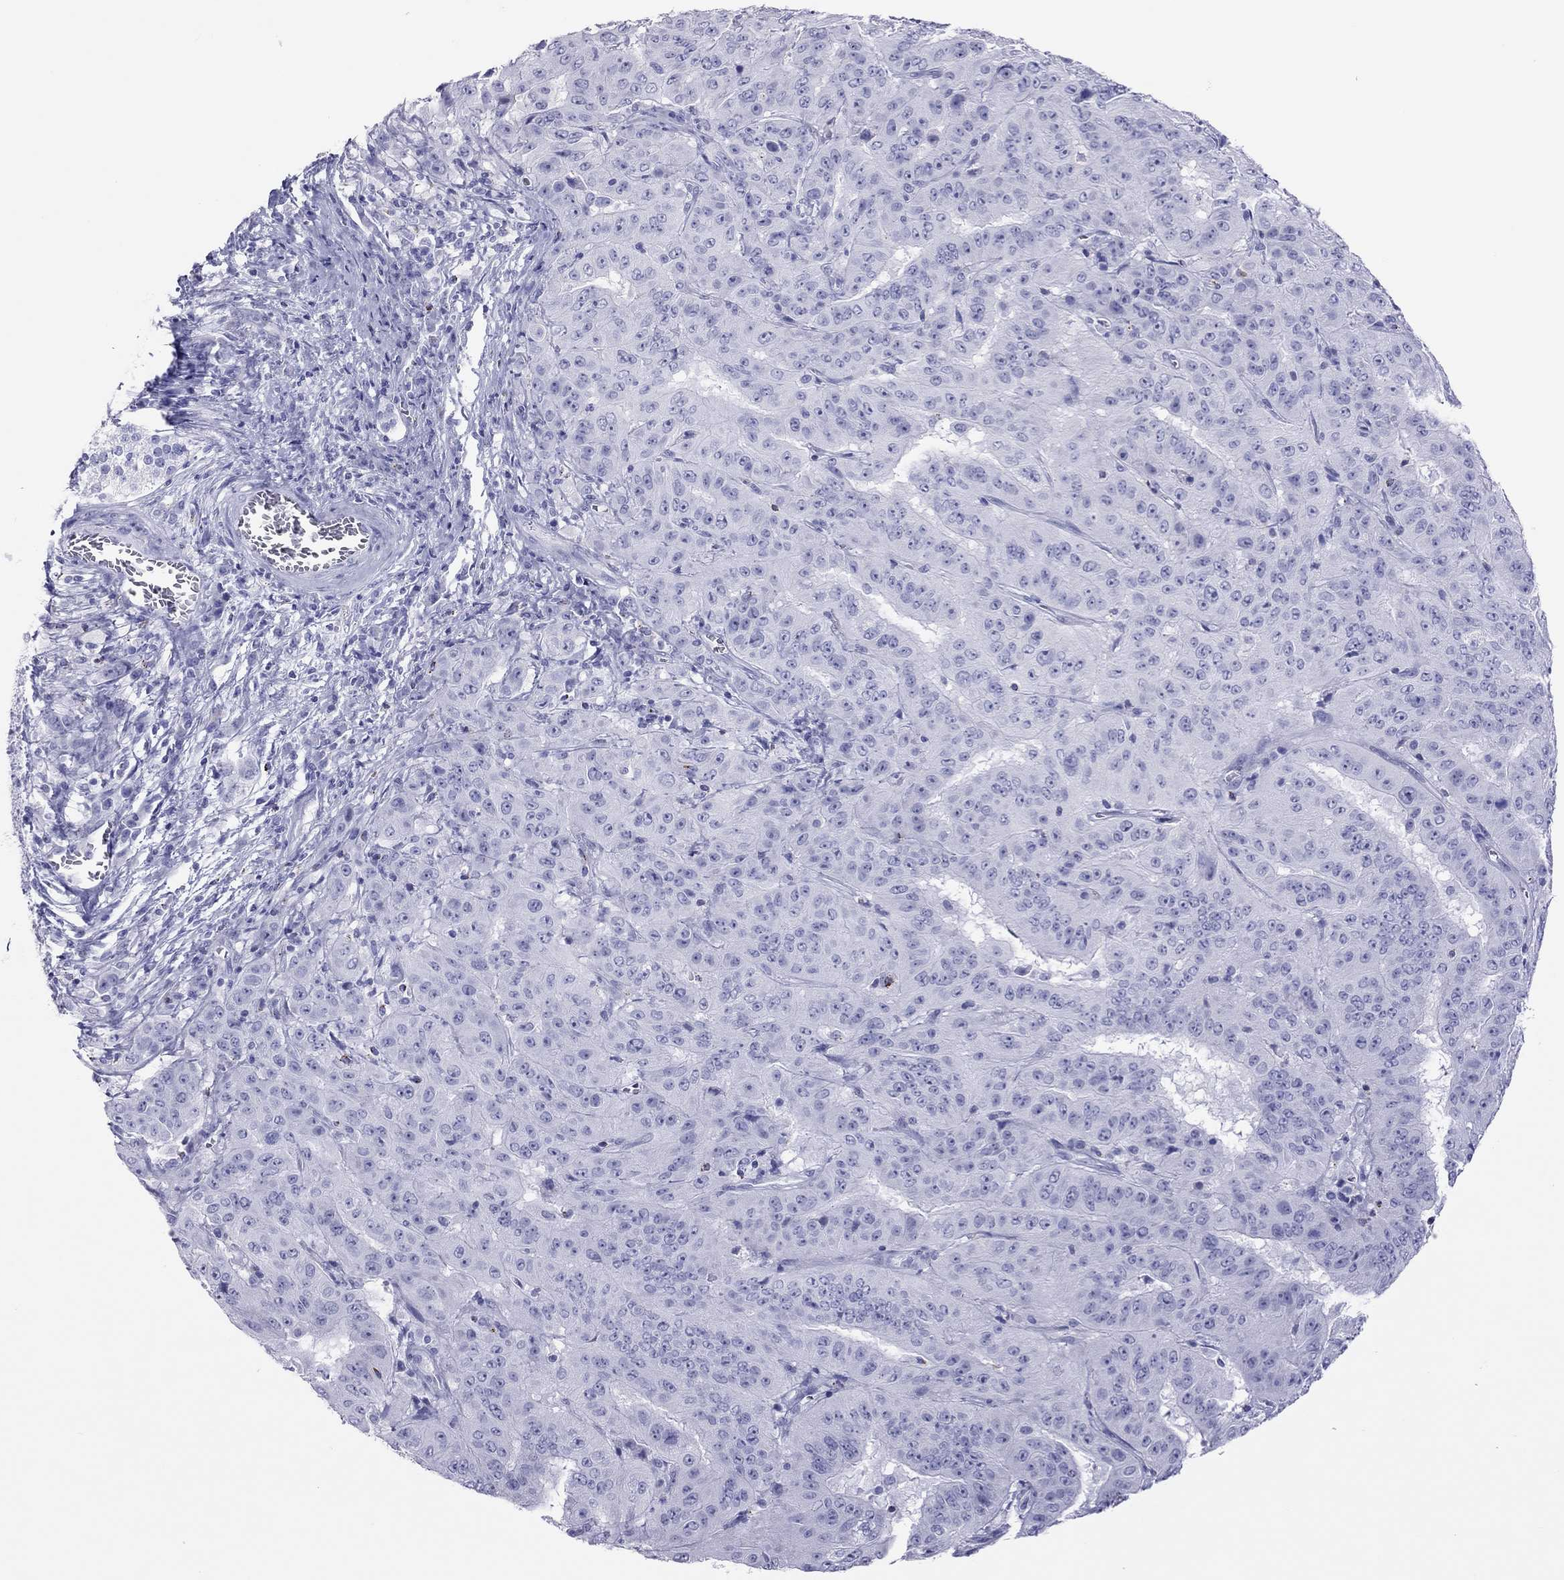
{"staining": {"intensity": "negative", "quantity": "none", "location": "none"}, "tissue": "pancreatic cancer", "cell_type": "Tumor cells", "image_type": "cancer", "snomed": [{"axis": "morphology", "description": "Adenocarcinoma, NOS"}, {"axis": "topography", "description": "Pancreas"}], "caption": "Protein analysis of pancreatic cancer demonstrates no significant expression in tumor cells. (DAB (3,3'-diaminobenzidine) immunohistochemistry, high magnification).", "gene": "STAG3", "patient": {"sex": "male", "age": 63}}